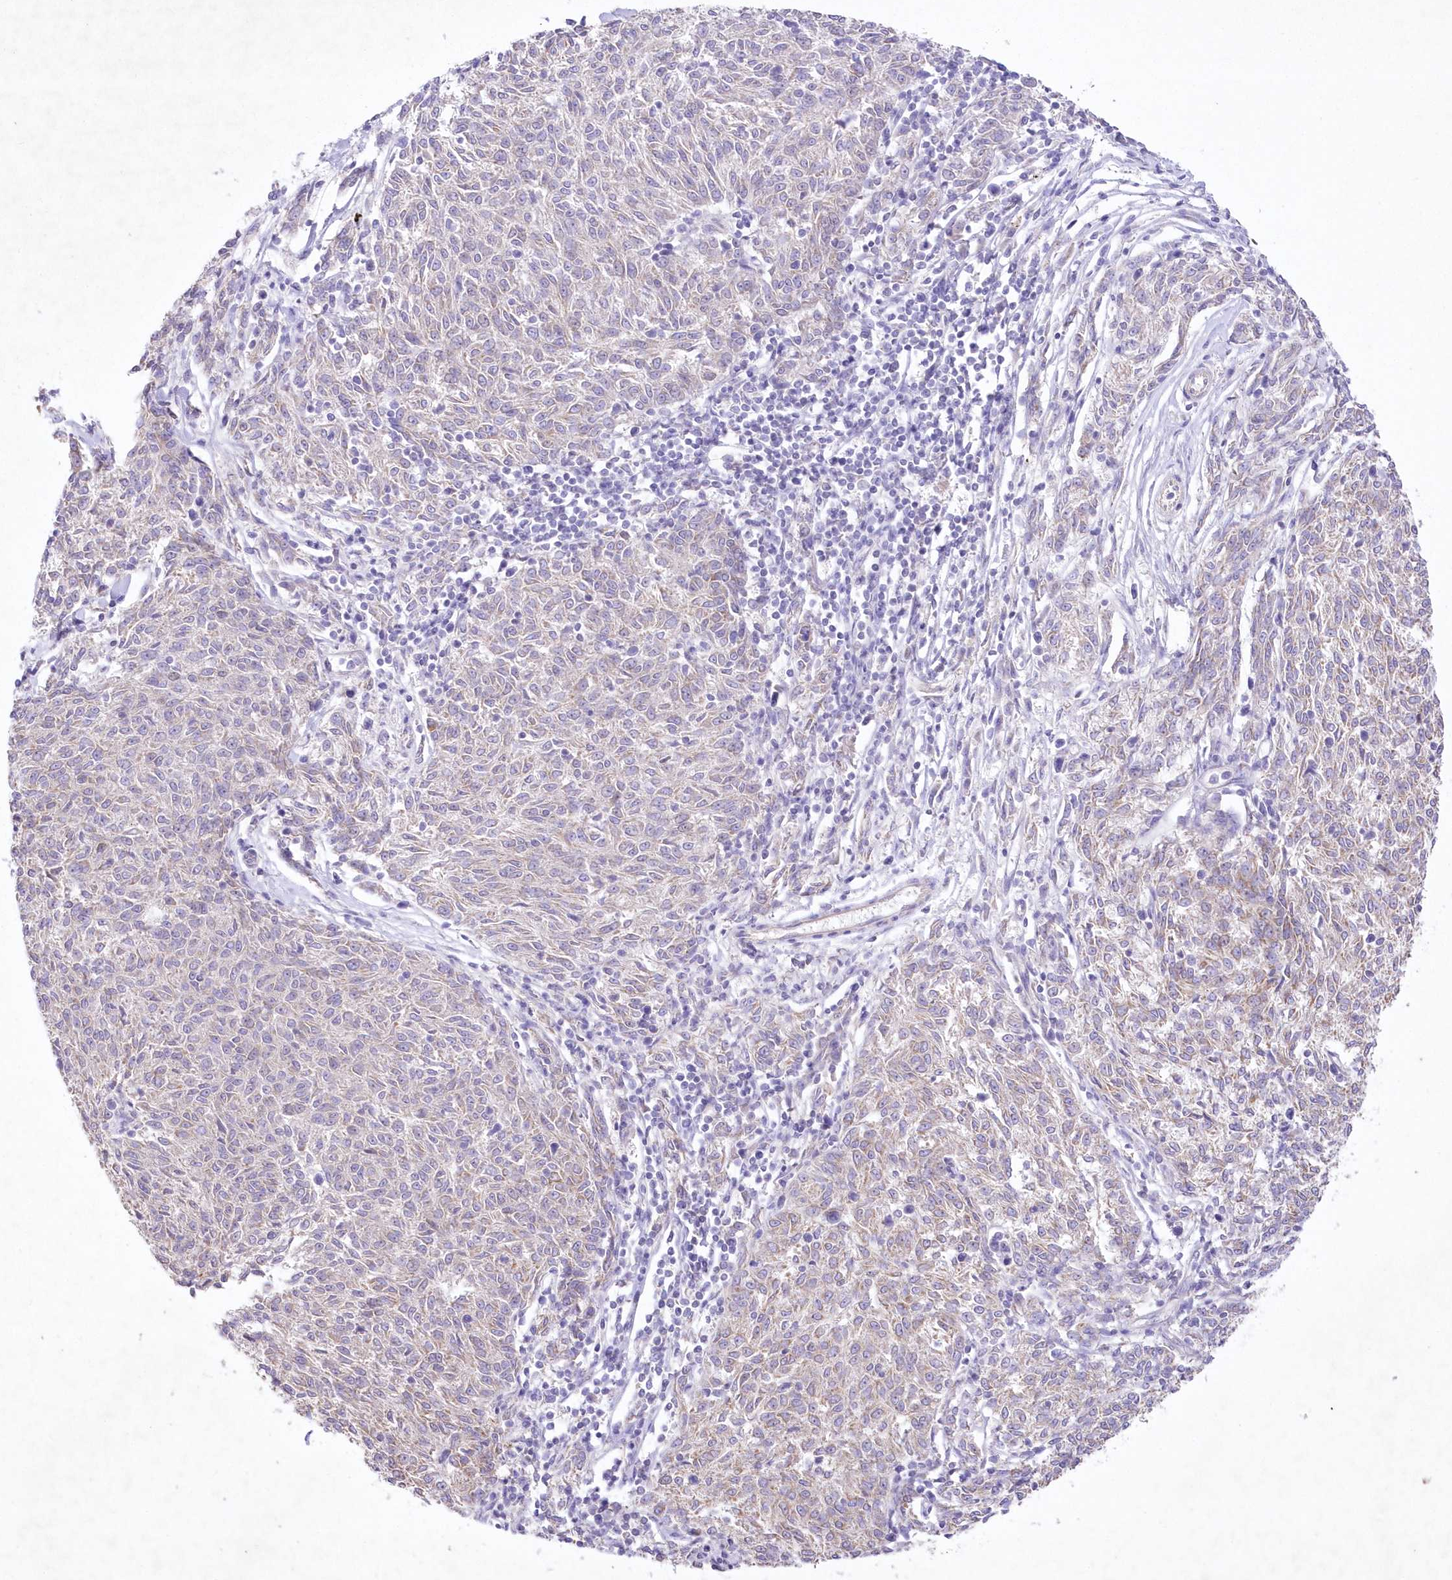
{"staining": {"intensity": "weak", "quantity": "<25%", "location": "cytoplasmic/membranous"}, "tissue": "melanoma", "cell_type": "Tumor cells", "image_type": "cancer", "snomed": [{"axis": "morphology", "description": "Malignant melanoma, NOS"}, {"axis": "topography", "description": "Skin"}], "caption": "A micrograph of human malignant melanoma is negative for staining in tumor cells.", "gene": "ITSN2", "patient": {"sex": "female", "age": 72}}